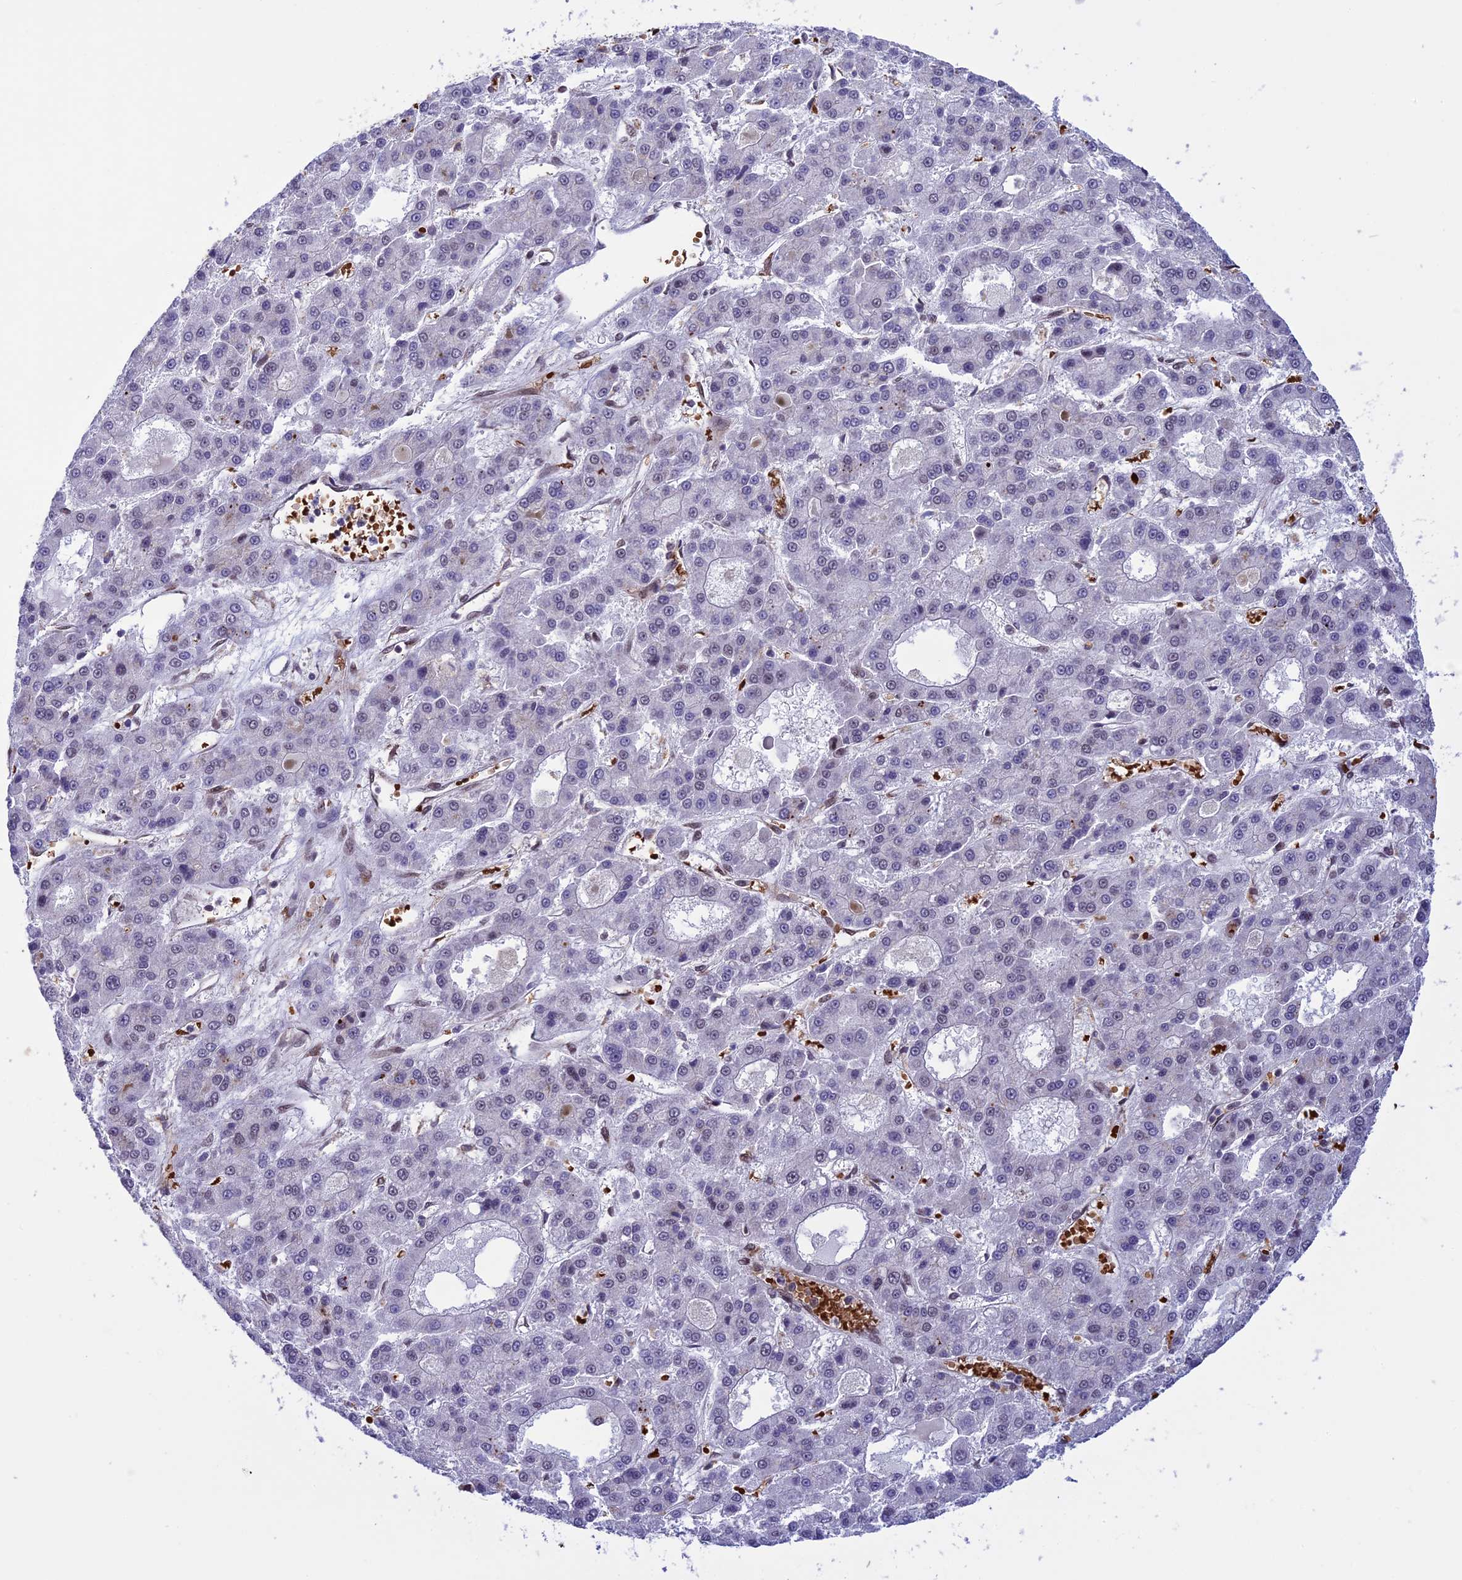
{"staining": {"intensity": "negative", "quantity": "none", "location": "none"}, "tissue": "liver cancer", "cell_type": "Tumor cells", "image_type": "cancer", "snomed": [{"axis": "morphology", "description": "Carcinoma, Hepatocellular, NOS"}, {"axis": "topography", "description": "Liver"}], "caption": "Tumor cells are negative for brown protein staining in liver cancer (hepatocellular carcinoma).", "gene": "MPHOSPH8", "patient": {"sex": "male", "age": 70}}